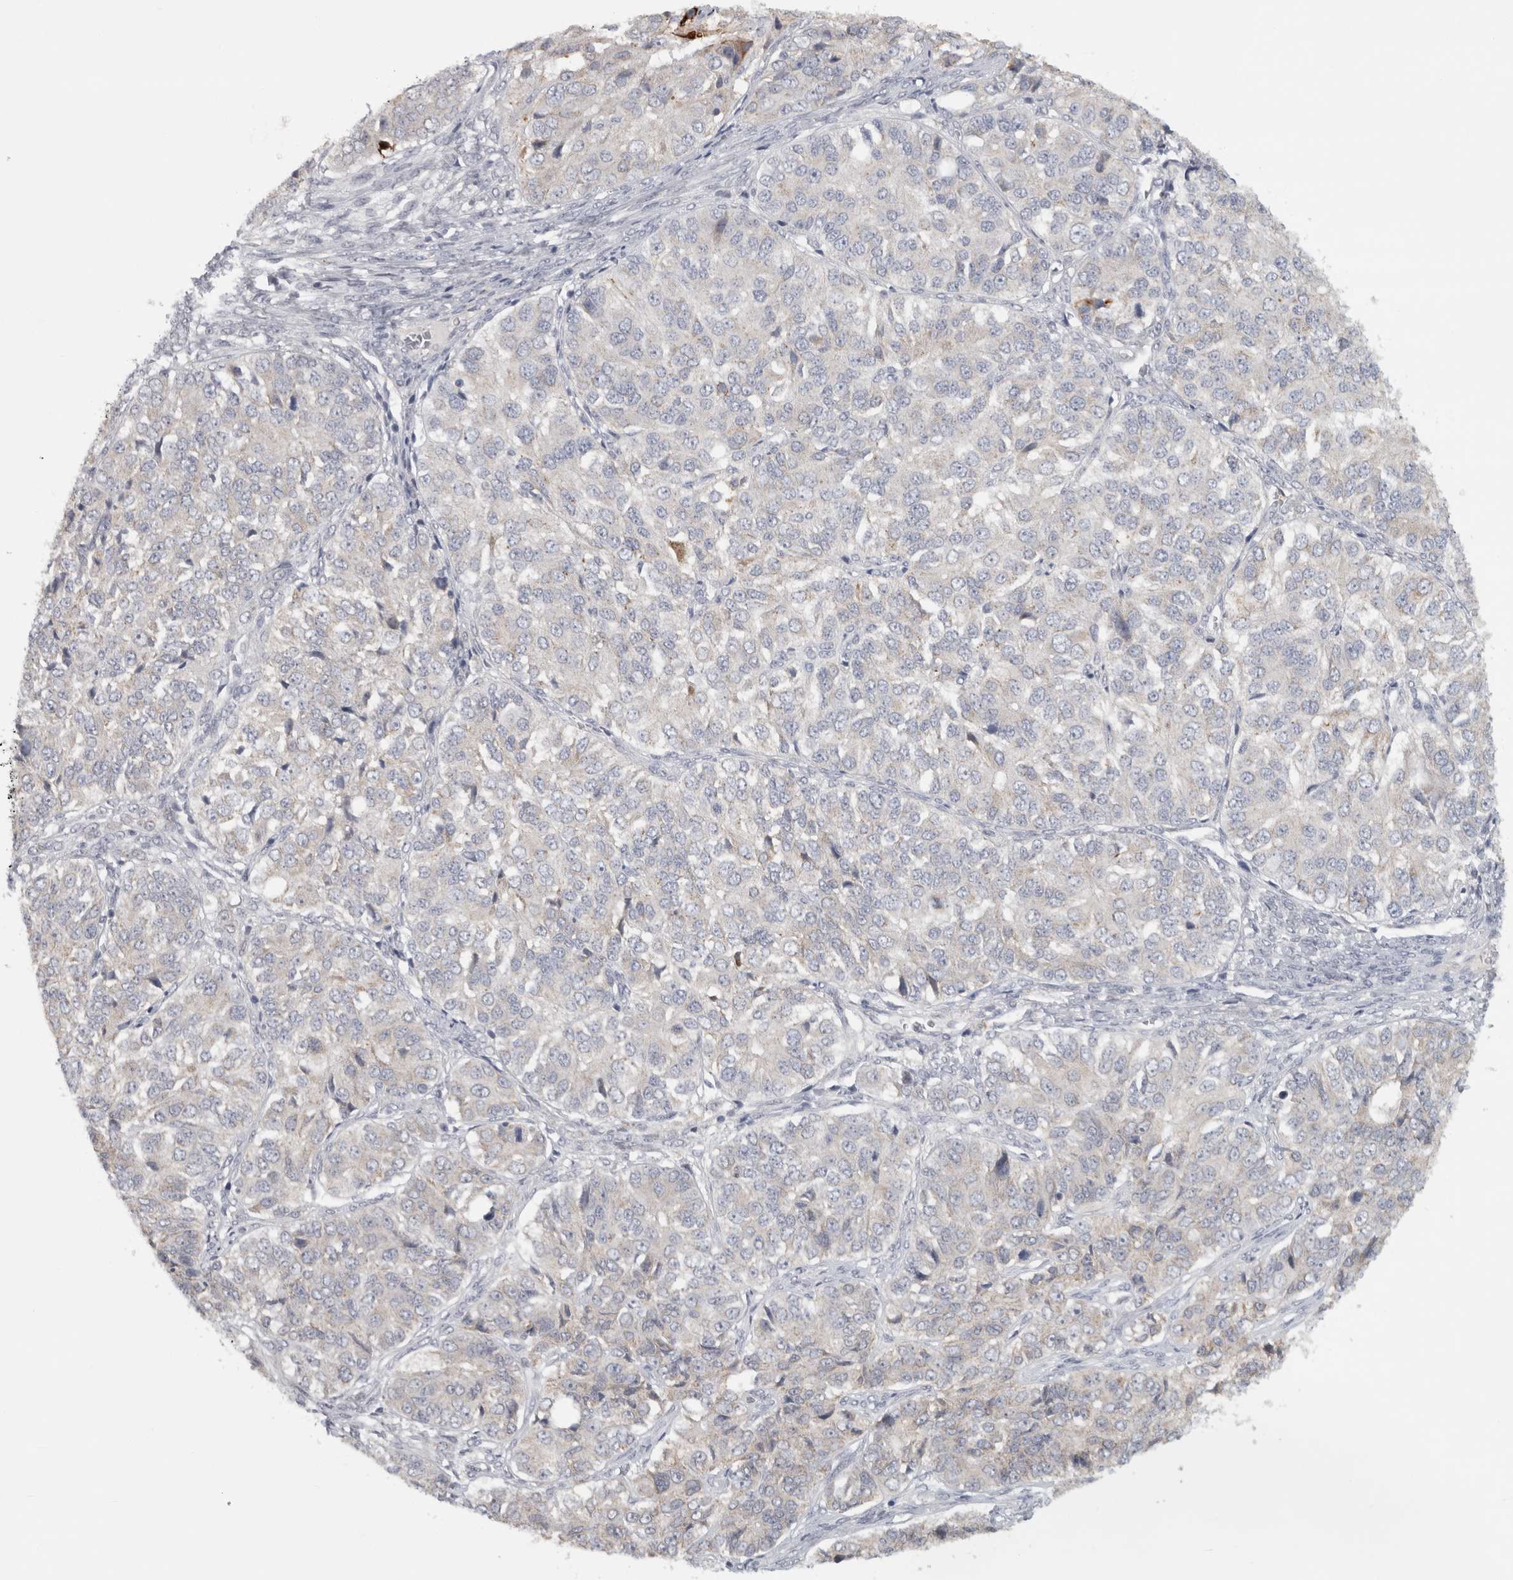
{"staining": {"intensity": "negative", "quantity": "none", "location": "none"}, "tissue": "ovarian cancer", "cell_type": "Tumor cells", "image_type": "cancer", "snomed": [{"axis": "morphology", "description": "Carcinoma, endometroid"}, {"axis": "topography", "description": "Ovary"}], "caption": "Immunohistochemical staining of human ovarian endometroid carcinoma demonstrates no significant expression in tumor cells.", "gene": "PTPRN2", "patient": {"sex": "female", "age": 51}}